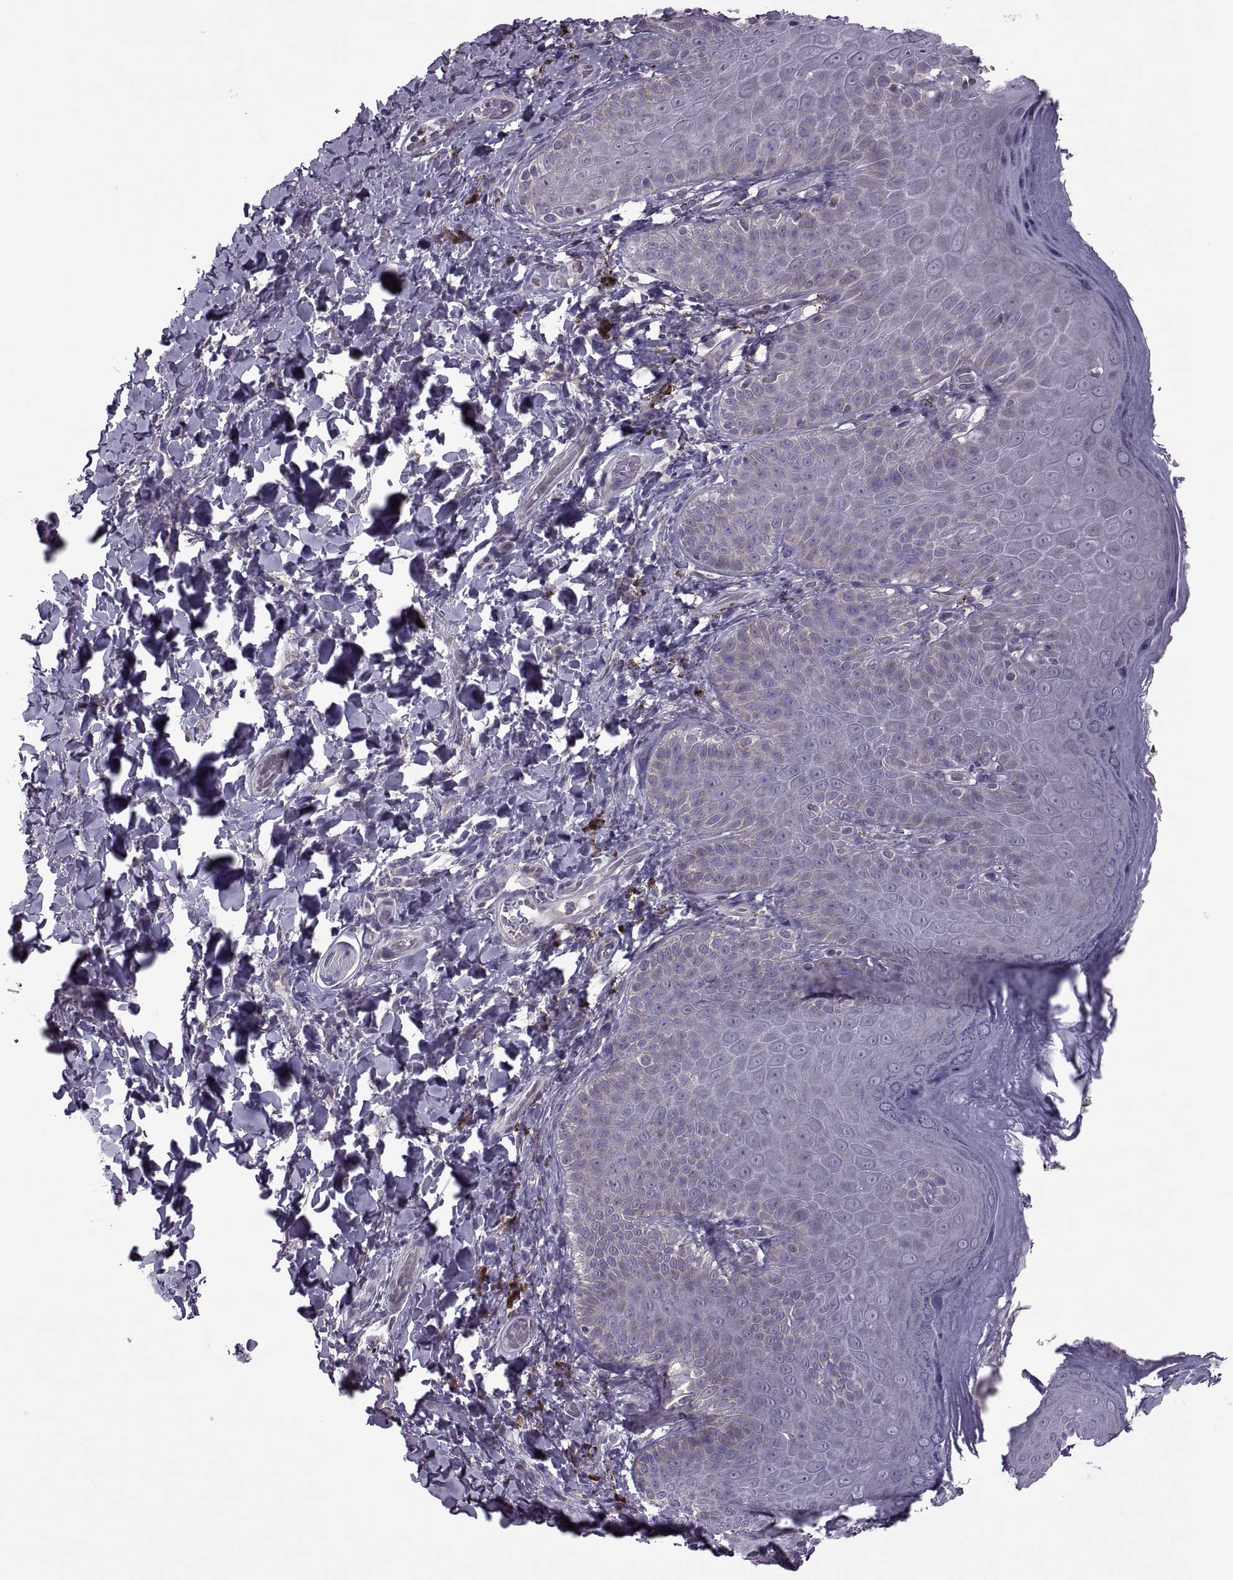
{"staining": {"intensity": "negative", "quantity": "none", "location": "none"}, "tissue": "skin", "cell_type": "Epidermal cells", "image_type": "normal", "snomed": [{"axis": "morphology", "description": "Normal tissue, NOS"}, {"axis": "topography", "description": "Anal"}], "caption": "This is a histopathology image of immunohistochemistry (IHC) staining of unremarkable skin, which shows no positivity in epidermal cells. (IHC, brightfield microscopy, high magnification).", "gene": "ODF3", "patient": {"sex": "male", "age": 53}}